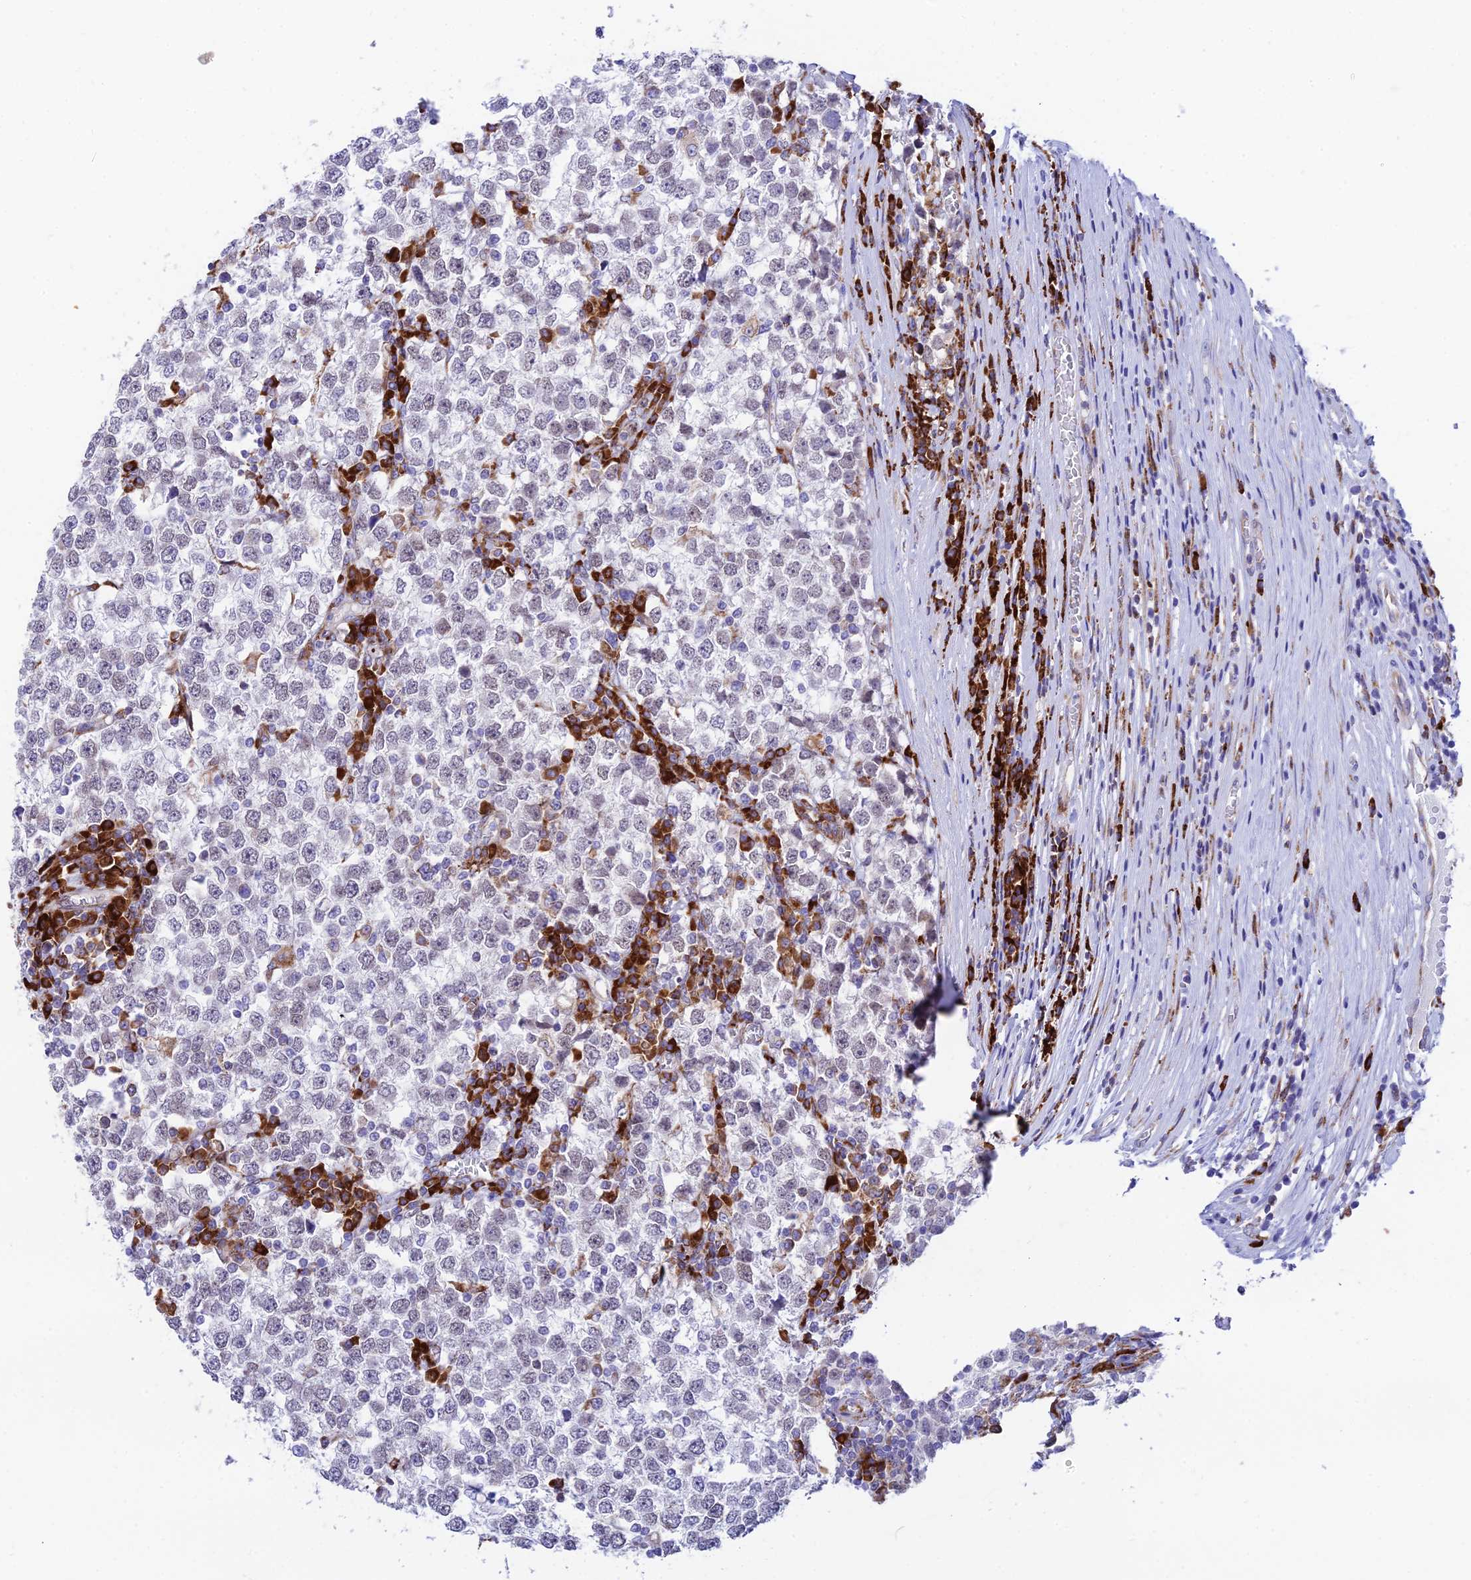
{"staining": {"intensity": "negative", "quantity": "none", "location": "none"}, "tissue": "testis cancer", "cell_type": "Tumor cells", "image_type": "cancer", "snomed": [{"axis": "morphology", "description": "Seminoma, NOS"}, {"axis": "topography", "description": "Testis"}], "caption": "This is a micrograph of immunohistochemistry (IHC) staining of seminoma (testis), which shows no expression in tumor cells.", "gene": "TUBGCP6", "patient": {"sex": "male", "age": 65}}